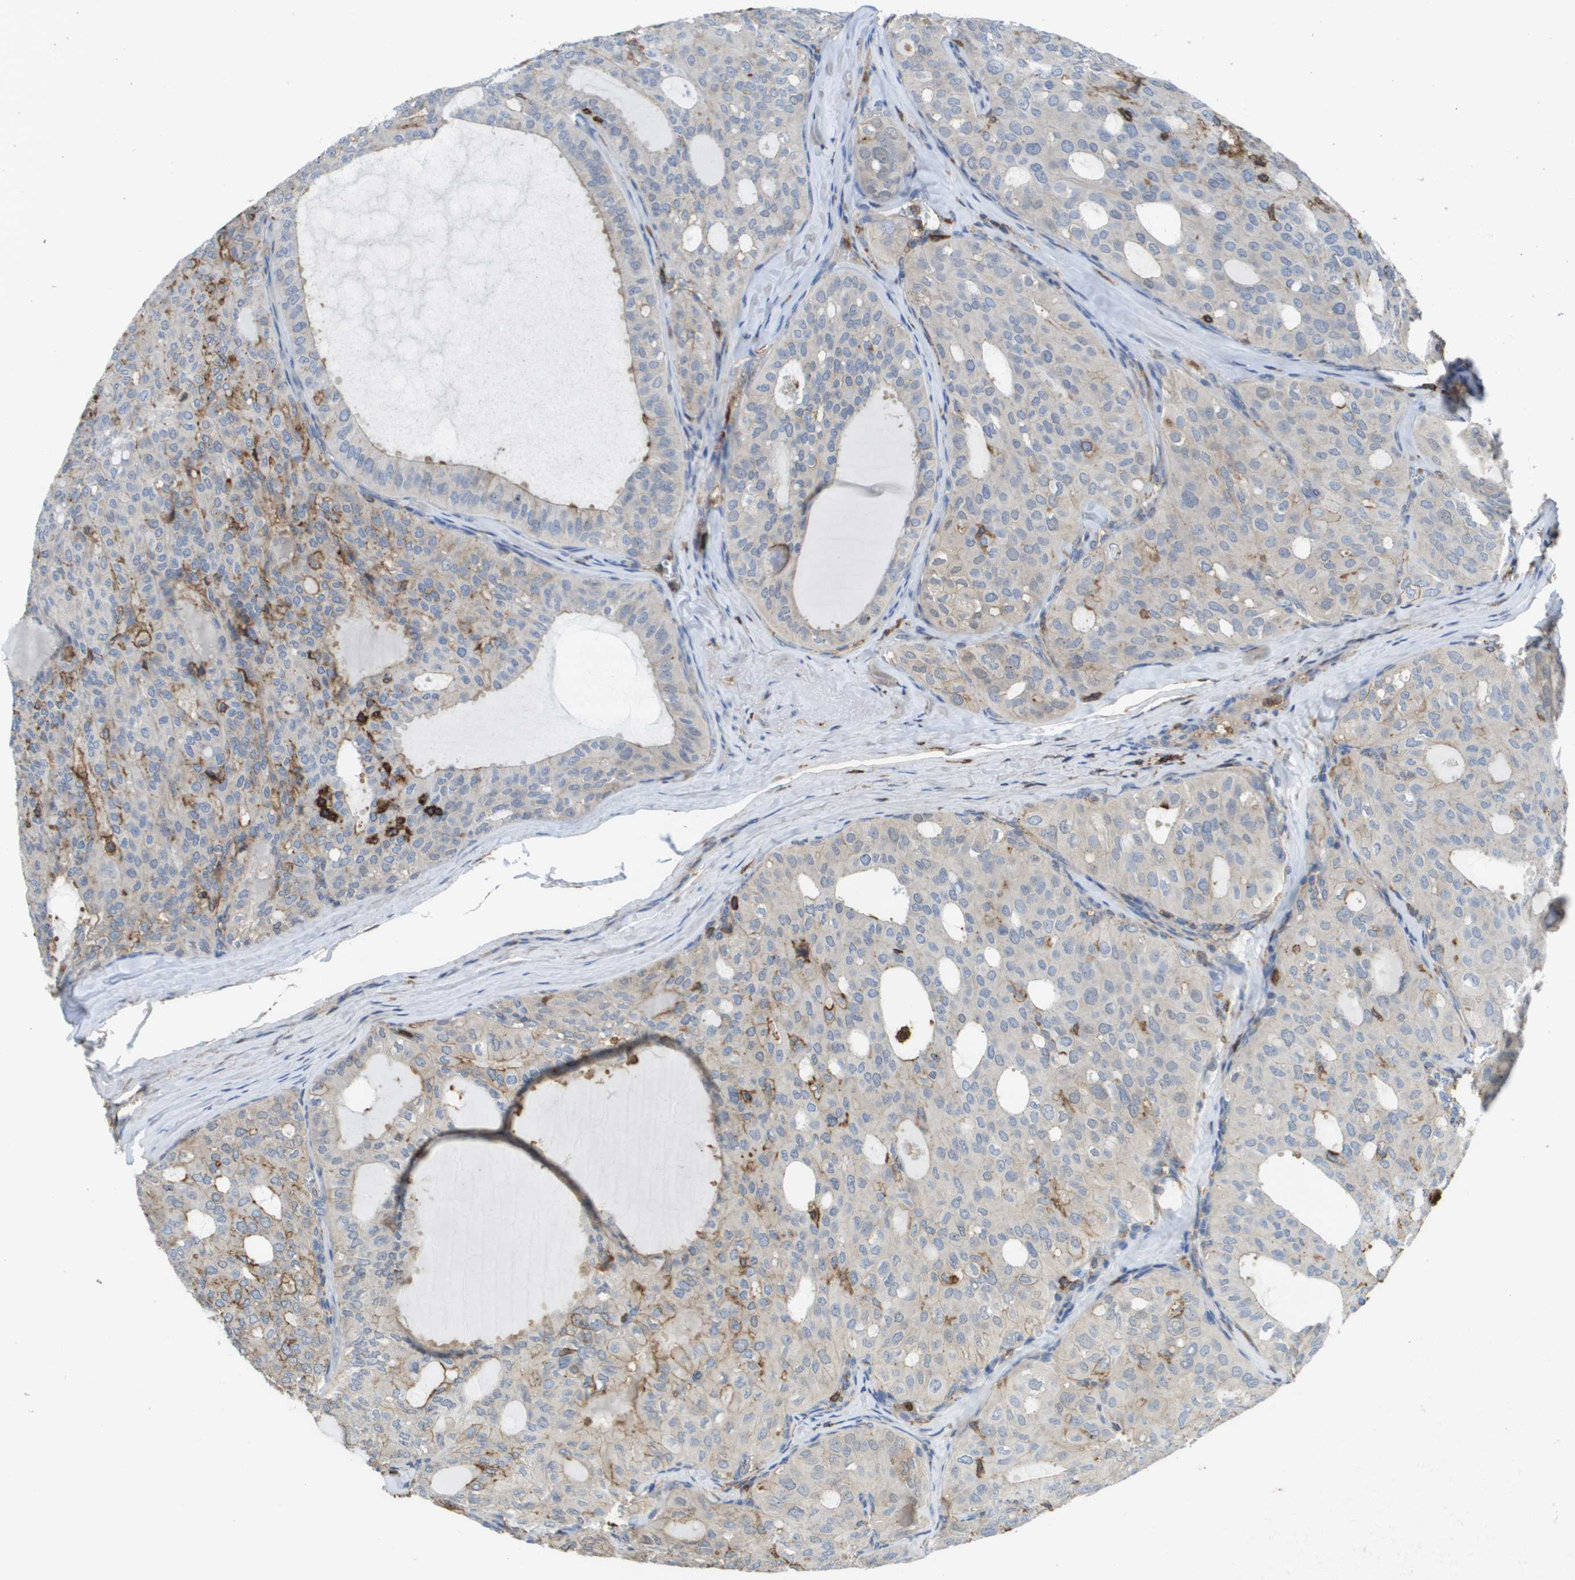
{"staining": {"intensity": "moderate", "quantity": "25%-75%", "location": "cytoplasmic/membranous"}, "tissue": "thyroid cancer", "cell_type": "Tumor cells", "image_type": "cancer", "snomed": [{"axis": "morphology", "description": "Follicular adenoma carcinoma, NOS"}, {"axis": "topography", "description": "Thyroid gland"}], "caption": "A medium amount of moderate cytoplasmic/membranous expression is seen in approximately 25%-75% of tumor cells in thyroid cancer (follicular adenoma carcinoma) tissue.", "gene": "PASK", "patient": {"sex": "male", "age": 75}}